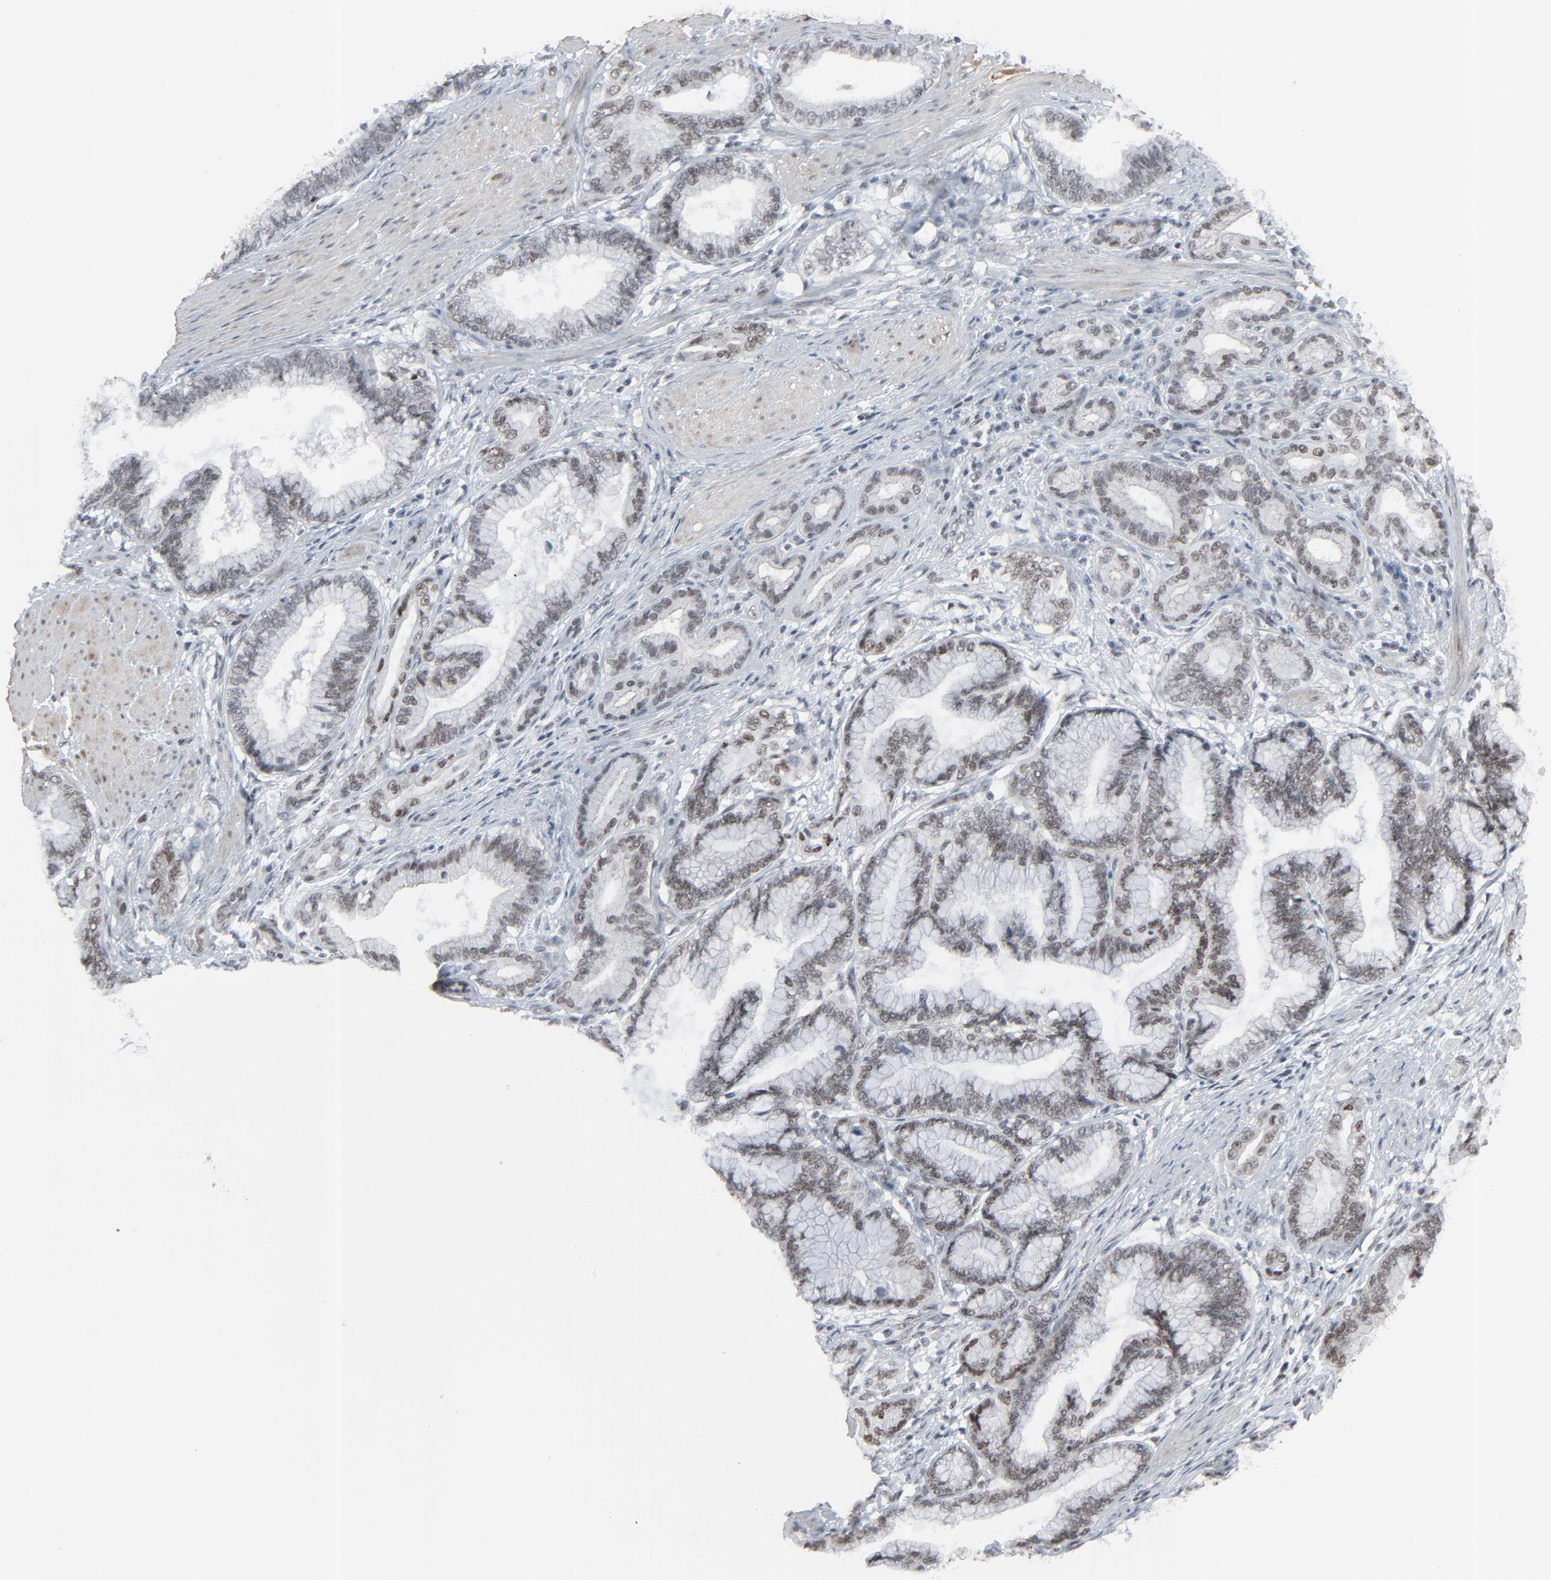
{"staining": {"intensity": "moderate", "quantity": "25%-75%", "location": "nuclear"}, "tissue": "pancreatic cancer", "cell_type": "Tumor cells", "image_type": "cancer", "snomed": [{"axis": "morphology", "description": "Adenocarcinoma, NOS"}, {"axis": "topography", "description": "Pancreas"}], "caption": "DAB immunohistochemical staining of human pancreatic cancer shows moderate nuclear protein positivity in approximately 25%-75% of tumor cells.", "gene": "FBXO28", "patient": {"sex": "female", "age": 64}}